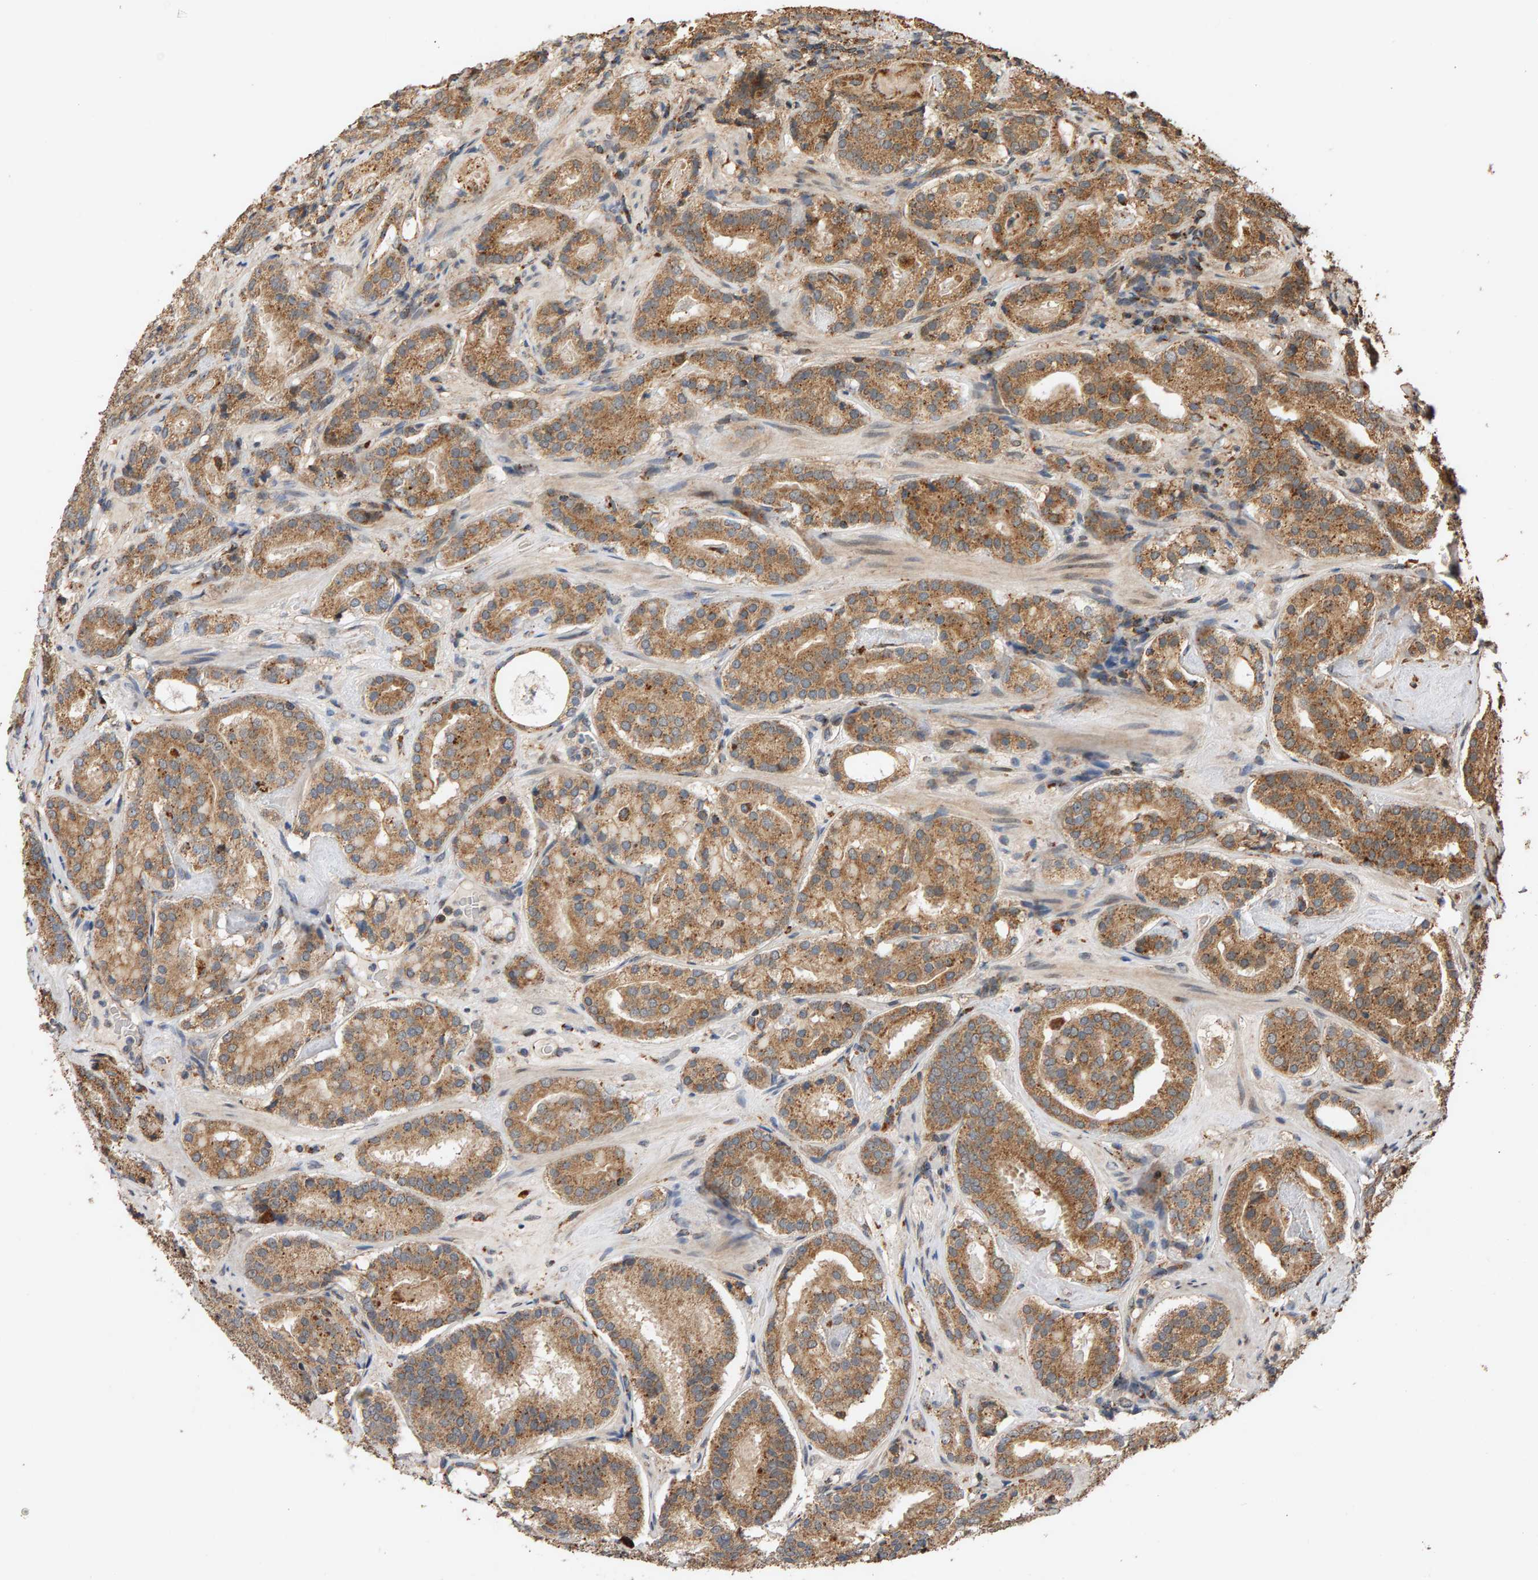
{"staining": {"intensity": "moderate", "quantity": ">75%", "location": "cytoplasmic/membranous"}, "tissue": "prostate cancer", "cell_type": "Tumor cells", "image_type": "cancer", "snomed": [{"axis": "morphology", "description": "Adenocarcinoma, Low grade"}, {"axis": "topography", "description": "Prostate"}], "caption": "An immunohistochemistry photomicrograph of neoplastic tissue is shown. Protein staining in brown shows moderate cytoplasmic/membranous positivity in prostate cancer within tumor cells. The protein is shown in brown color, while the nuclei are stained blue.", "gene": "GSTK1", "patient": {"sex": "male", "age": 69}}